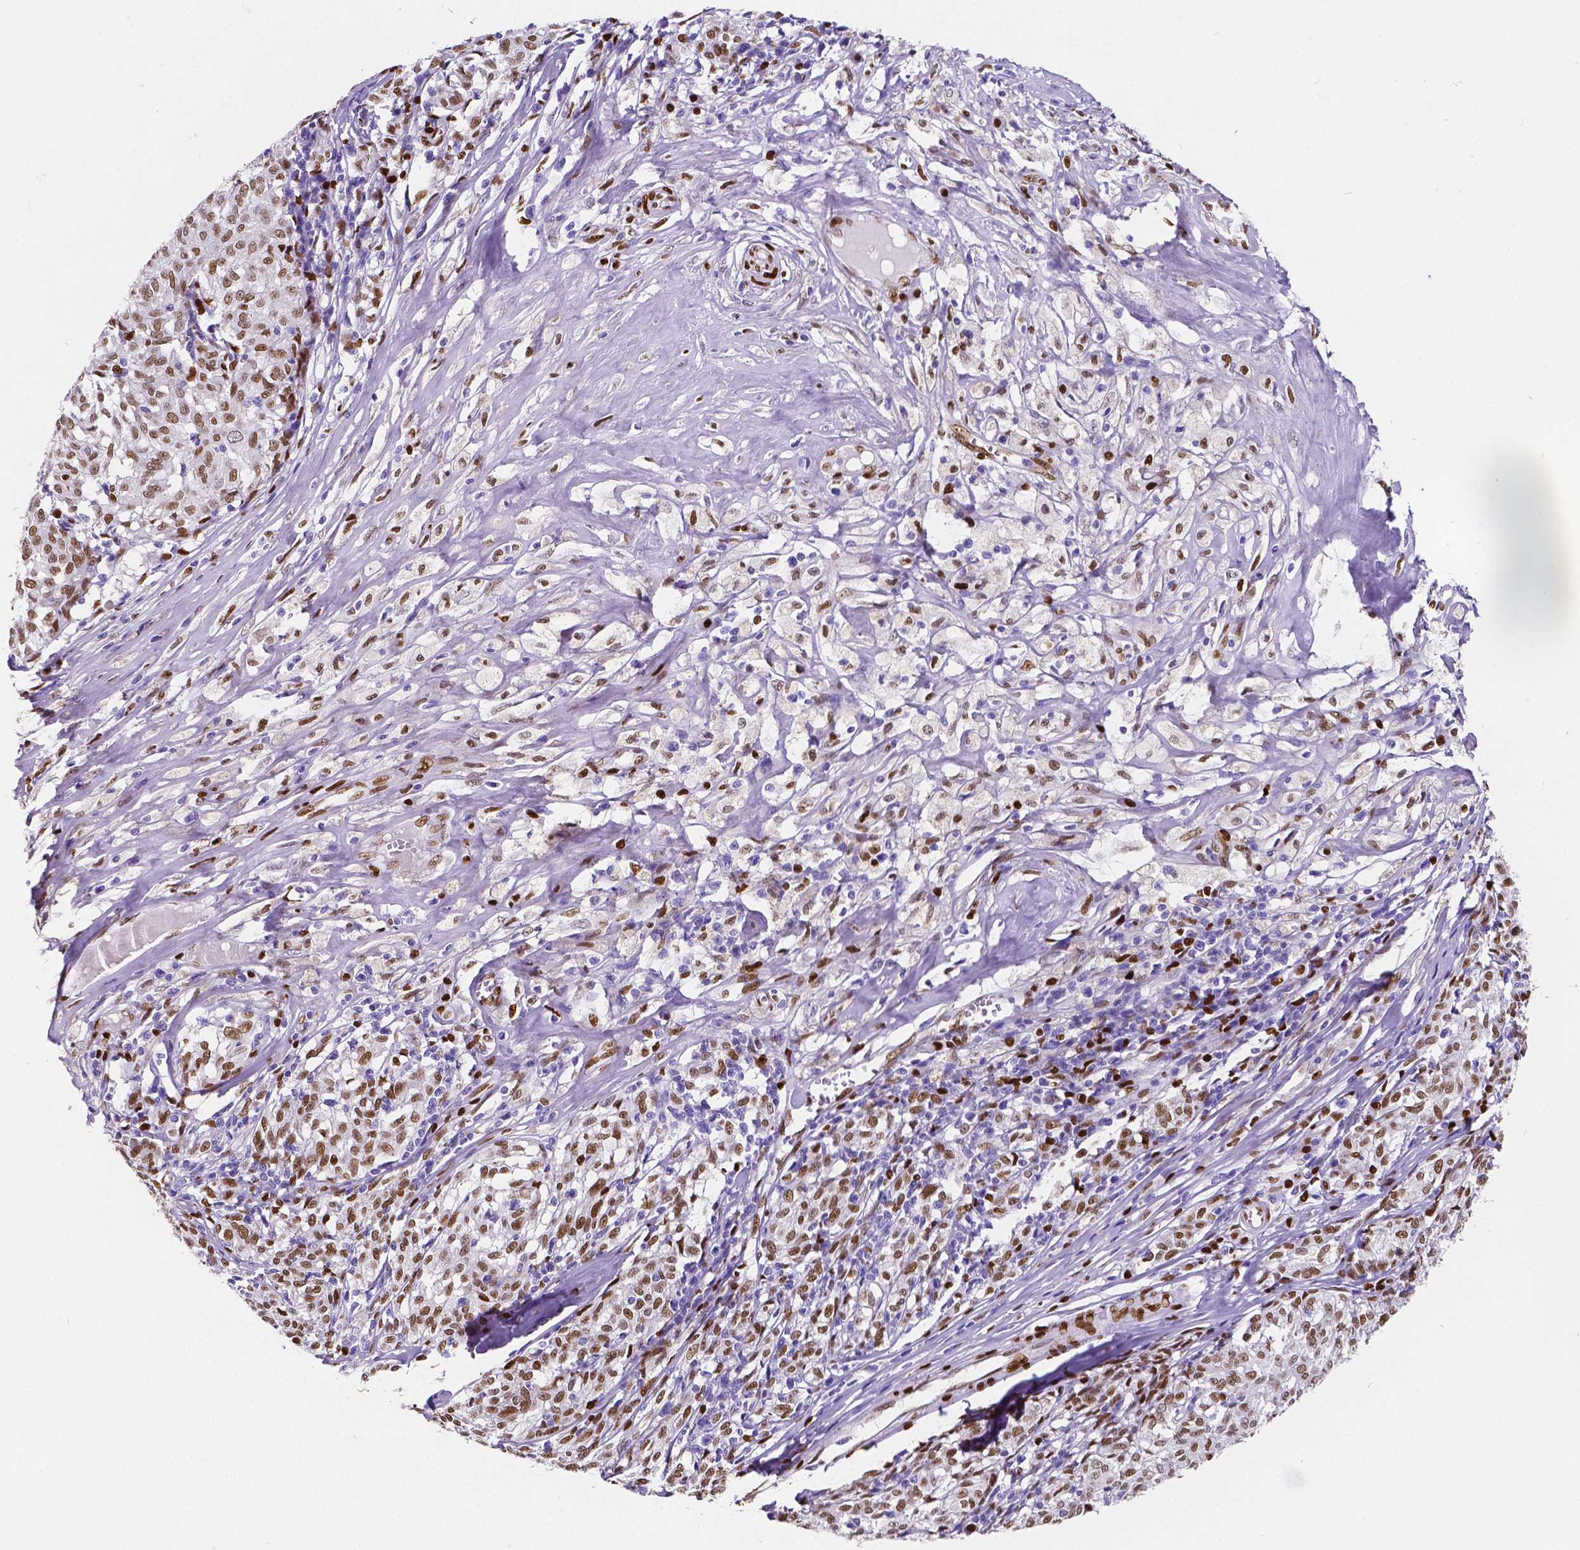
{"staining": {"intensity": "moderate", "quantity": ">75%", "location": "nuclear"}, "tissue": "melanoma", "cell_type": "Tumor cells", "image_type": "cancer", "snomed": [{"axis": "morphology", "description": "Malignant melanoma, NOS"}, {"axis": "topography", "description": "Skin"}], "caption": "Immunohistochemical staining of human melanoma demonstrates moderate nuclear protein staining in approximately >75% of tumor cells.", "gene": "MEF2C", "patient": {"sex": "female", "age": 72}}